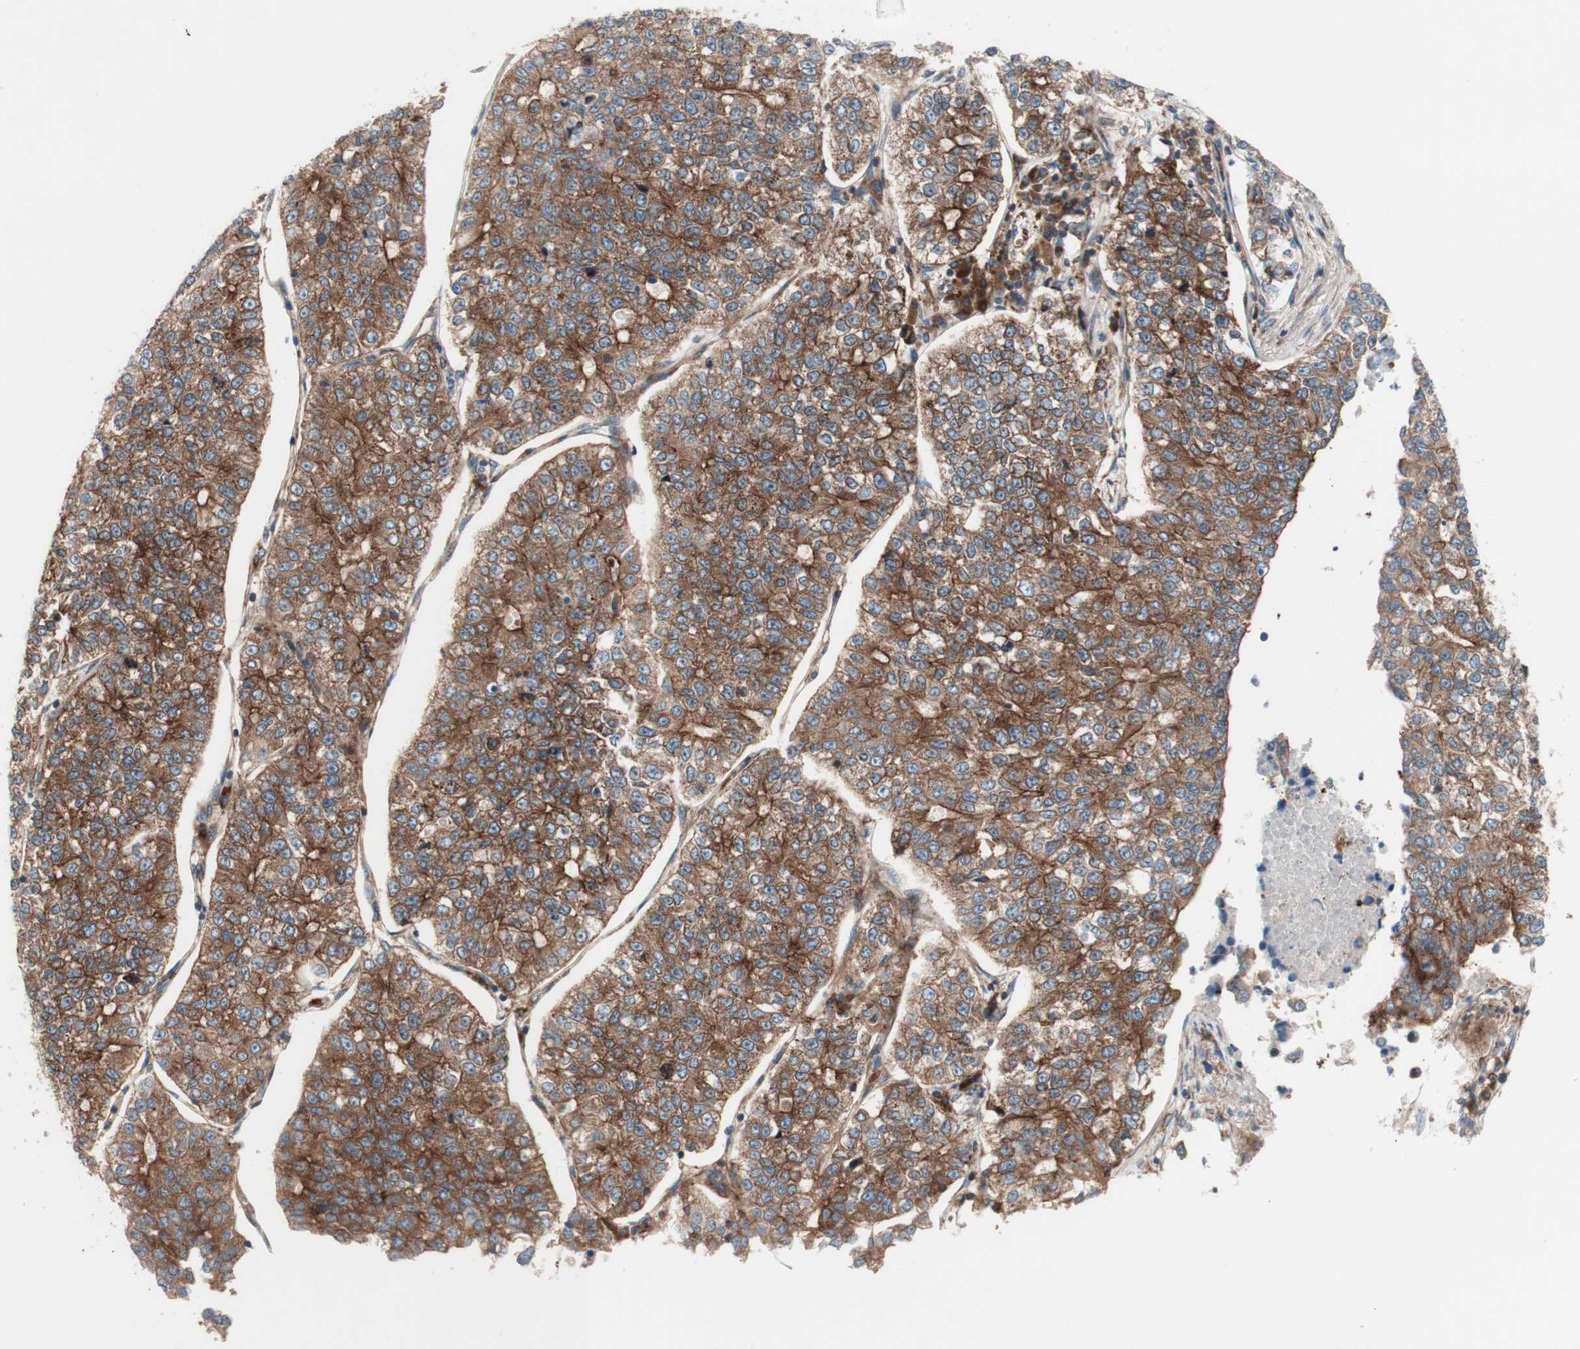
{"staining": {"intensity": "moderate", "quantity": ">75%", "location": "cytoplasmic/membranous"}, "tissue": "lung cancer", "cell_type": "Tumor cells", "image_type": "cancer", "snomed": [{"axis": "morphology", "description": "Adenocarcinoma, NOS"}, {"axis": "topography", "description": "Lung"}], "caption": "Lung adenocarcinoma stained for a protein (brown) exhibits moderate cytoplasmic/membranous positive expression in about >75% of tumor cells.", "gene": "CCN4", "patient": {"sex": "male", "age": 49}}